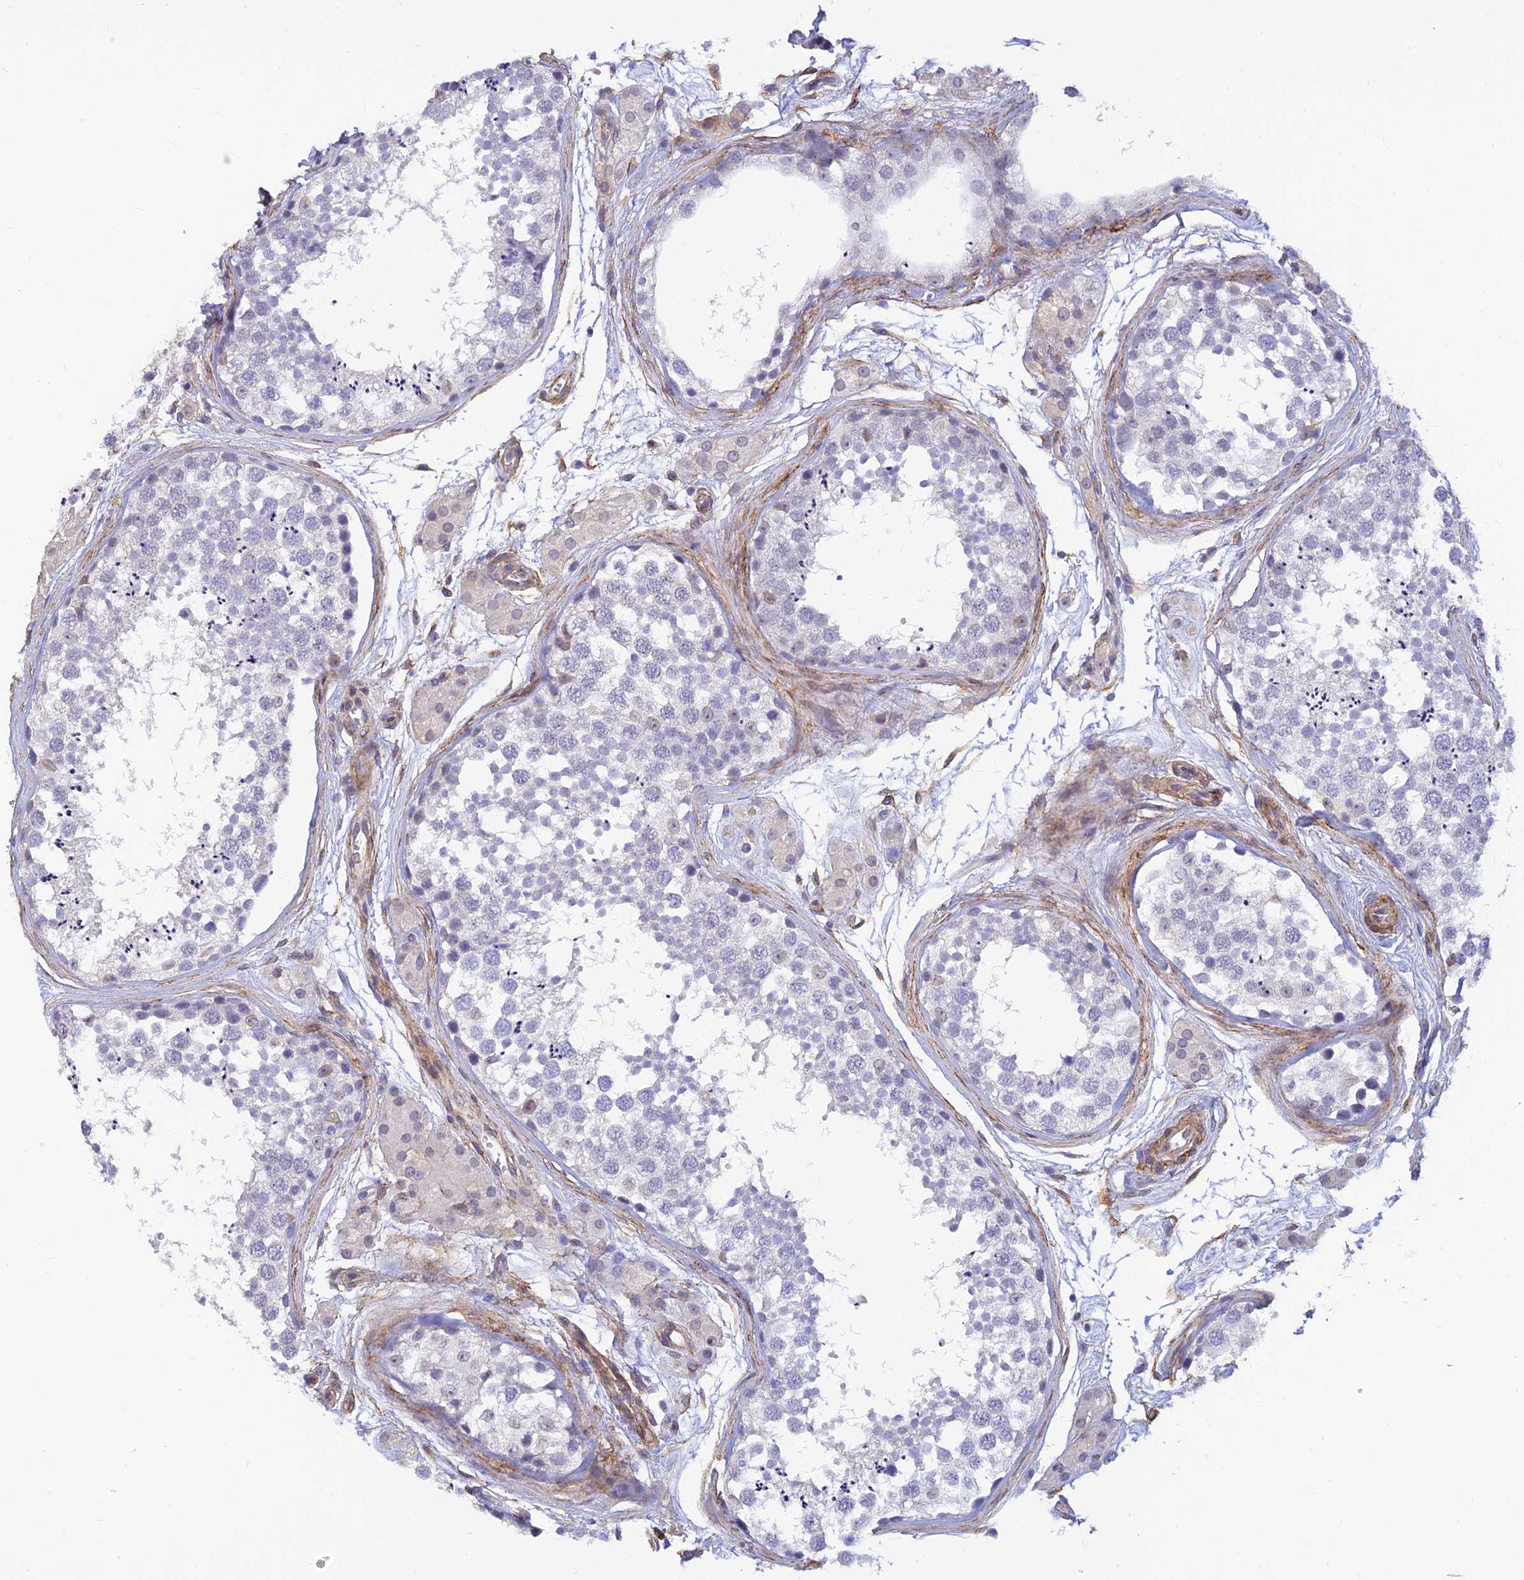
{"staining": {"intensity": "negative", "quantity": "none", "location": "none"}, "tissue": "testis", "cell_type": "Cells in seminiferous ducts", "image_type": "normal", "snomed": [{"axis": "morphology", "description": "Normal tissue, NOS"}, {"axis": "topography", "description": "Testis"}], "caption": "DAB immunohistochemical staining of normal testis displays no significant staining in cells in seminiferous ducts.", "gene": "ALDH1L2", "patient": {"sex": "male", "age": 56}}